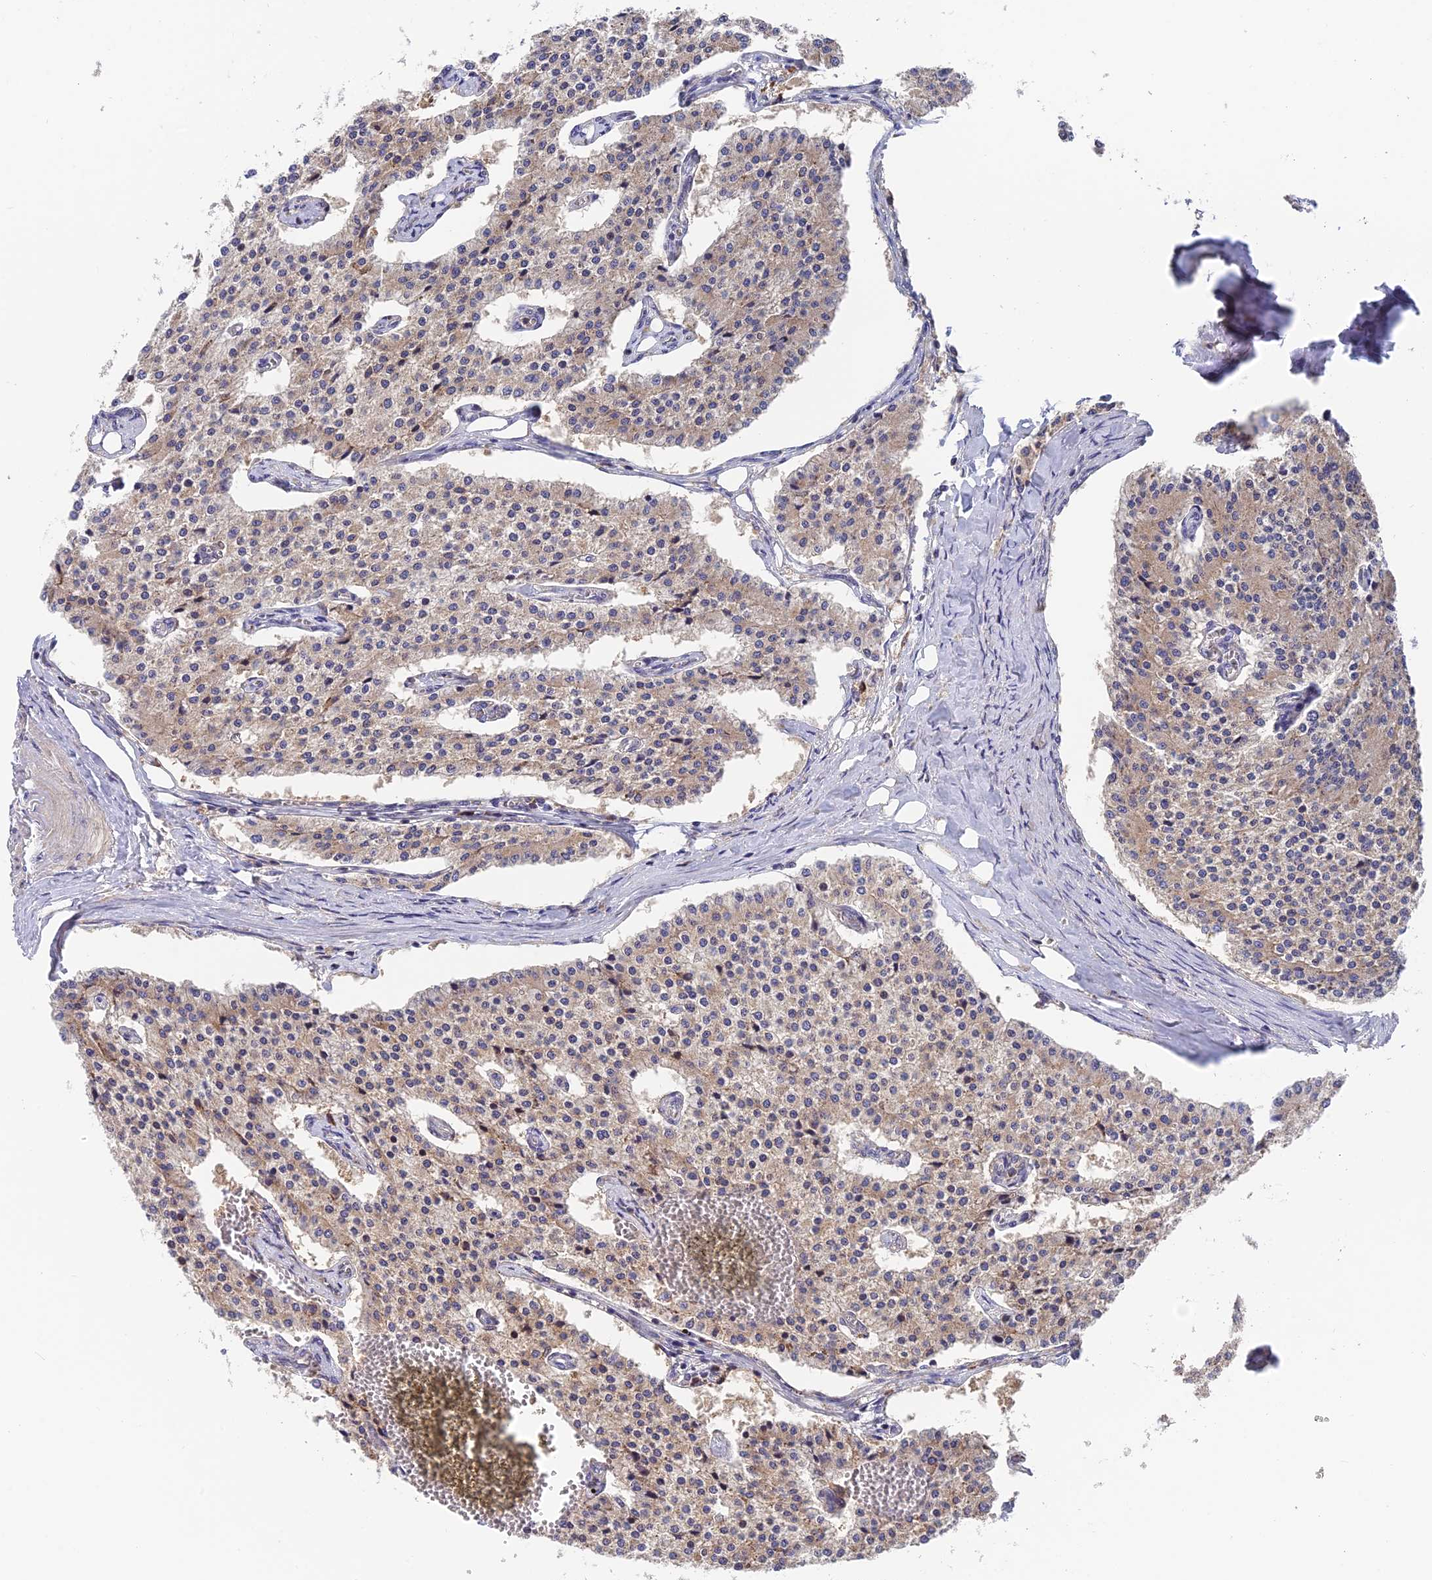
{"staining": {"intensity": "weak", "quantity": "25%-75%", "location": "cytoplasmic/membranous"}, "tissue": "carcinoid", "cell_type": "Tumor cells", "image_type": "cancer", "snomed": [{"axis": "morphology", "description": "Carcinoid, malignant, NOS"}, {"axis": "topography", "description": "Colon"}], "caption": "Protein staining of carcinoid (malignant) tissue exhibits weak cytoplasmic/membranous positivity in about 25%-75% of tumor cells. (Stains: DAB in brown, nuclei in blue, Microscopy: brightfield microscopy at high magnification).", "gene": "IPO5", "patient": {"sex": "female", "age": 52}}